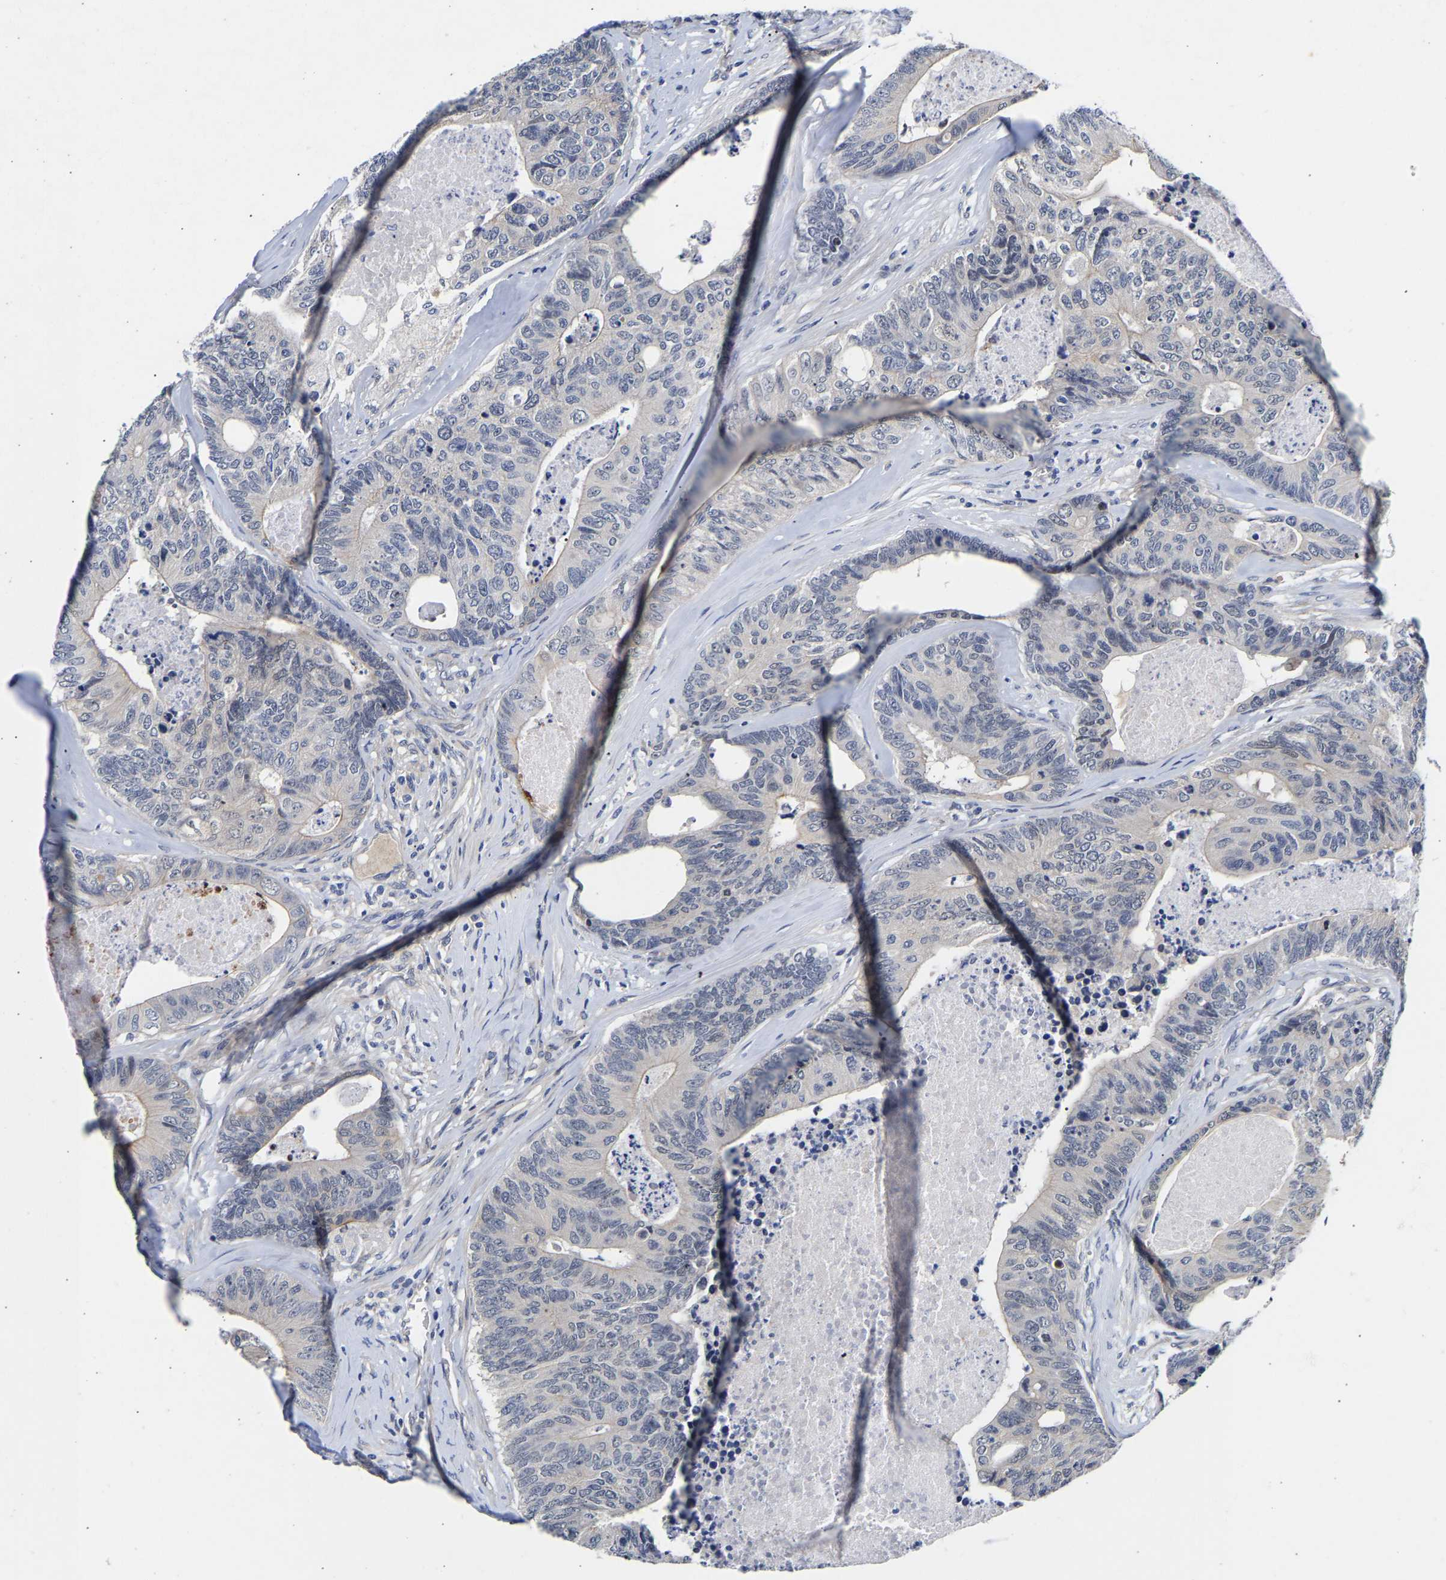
{"staining": {"intensity": "negative", "quantity": "none", "location": "none"}, "tissue": "colorectal cancer", "cell_type": "Tumor cells", "image_type": "cancer", "snomed": [{"axis": "morphology", "description": "Adenocarcinoma, NOS"}, {"axis": "topography", "description": "Colon"}], "caption": "Colorectal cancer (adenocarcinoma) was stained to show a protein in brown. There is no significant expression in tumor cells.", "gene": "CCDC6", "patient": {"sex": "female", "age": 67}}